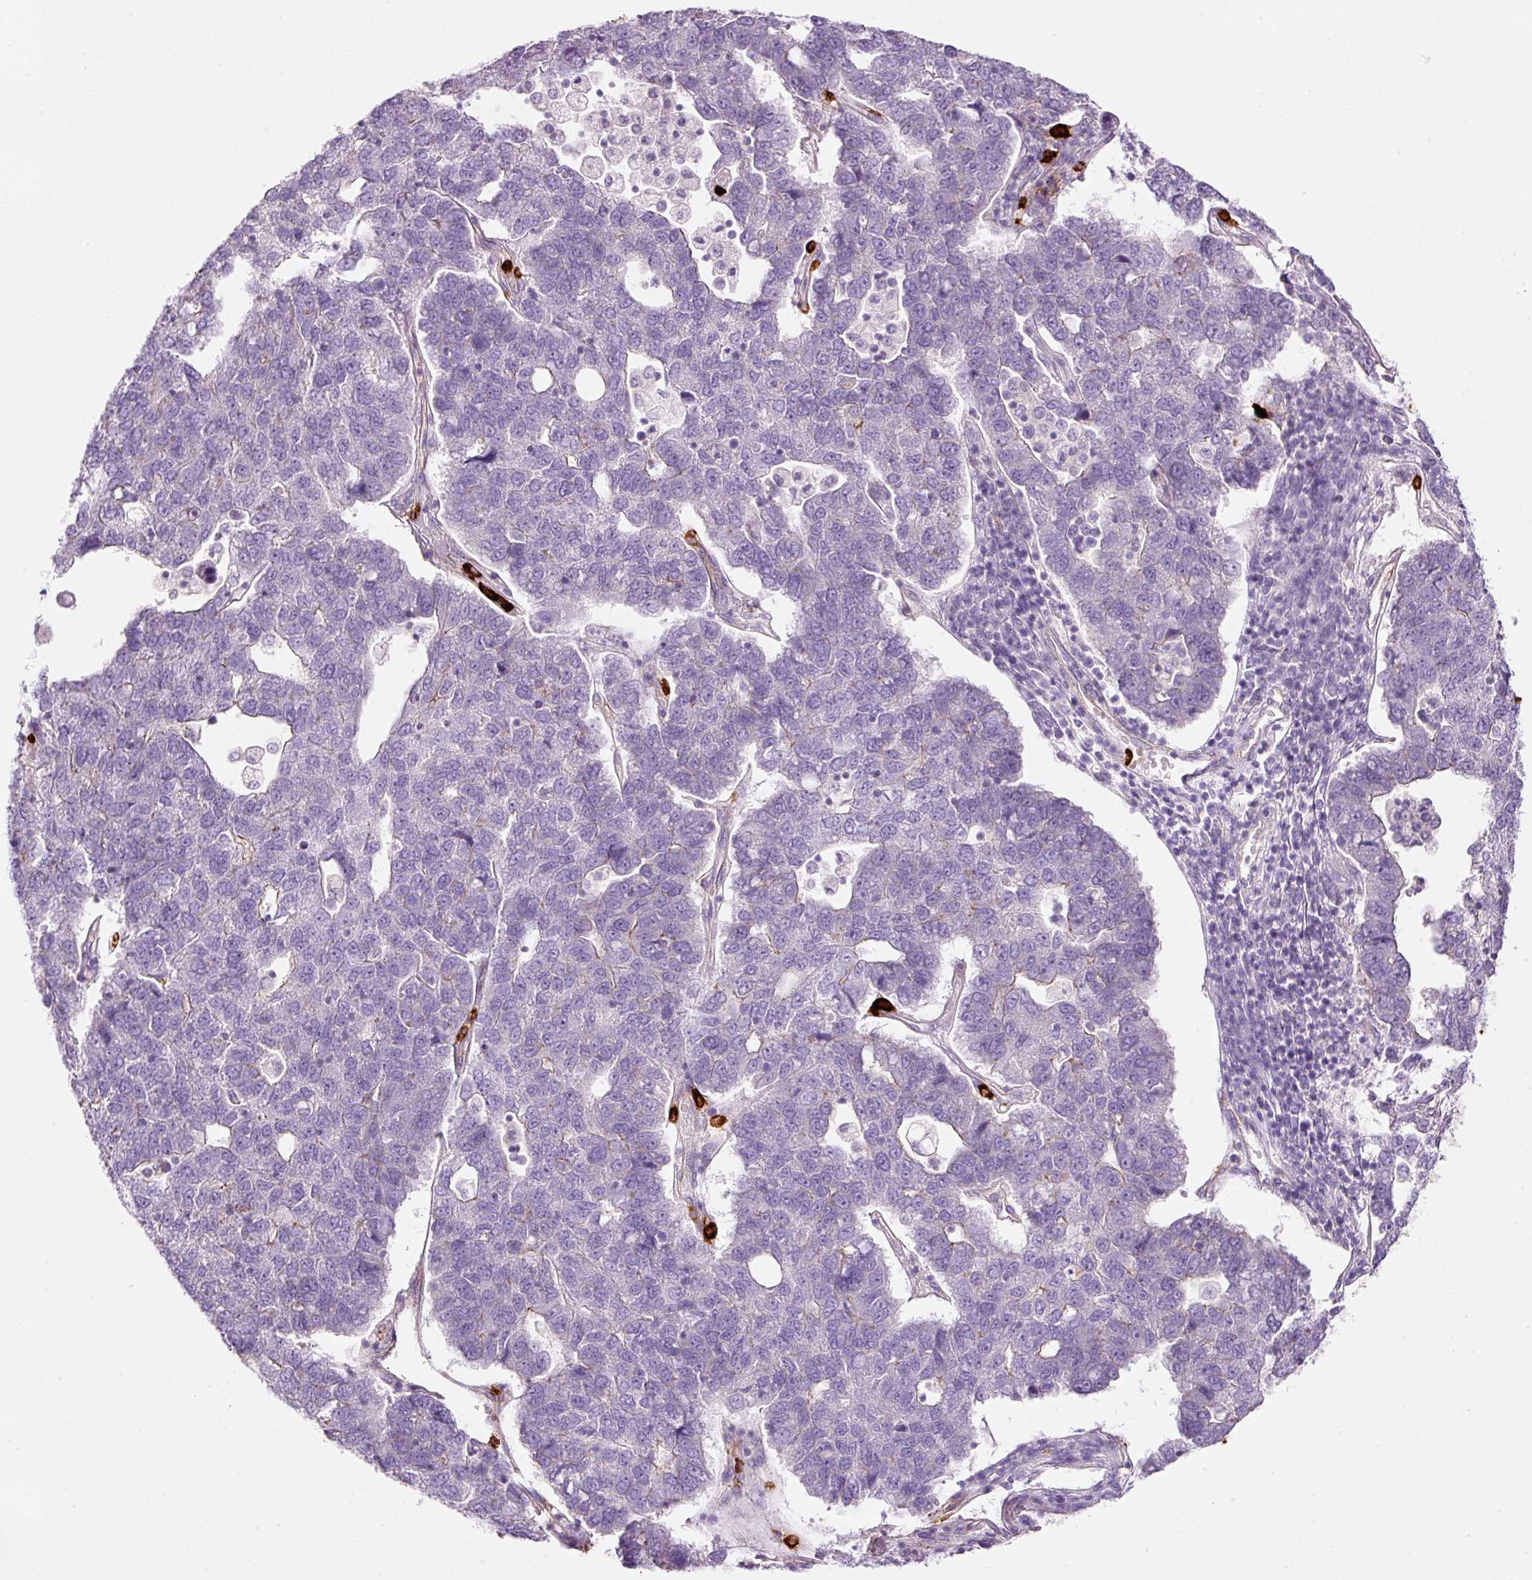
{"staining": {"intensity": "negative", "quantity": "none", "location": "none"}, "tissue": "pancreatic cancer", "cell_type": "Tumor cells", "image_type": "cancer", "snomed": [{"axis": "morphology", "description": "Adenocarcinoma, NOS"}, {"axis": "topography", "description": "Pancreas"}], "caption": "Tumor cells are negative for brown protein staining in pancreatic cancer (adenocarcinoma). (DAB (3,3'-diaminobenzidine) IHC with hematoxylin counter stain).", "gene": "MAP3K3", "patient": {"sex": "female", "age": 61}}